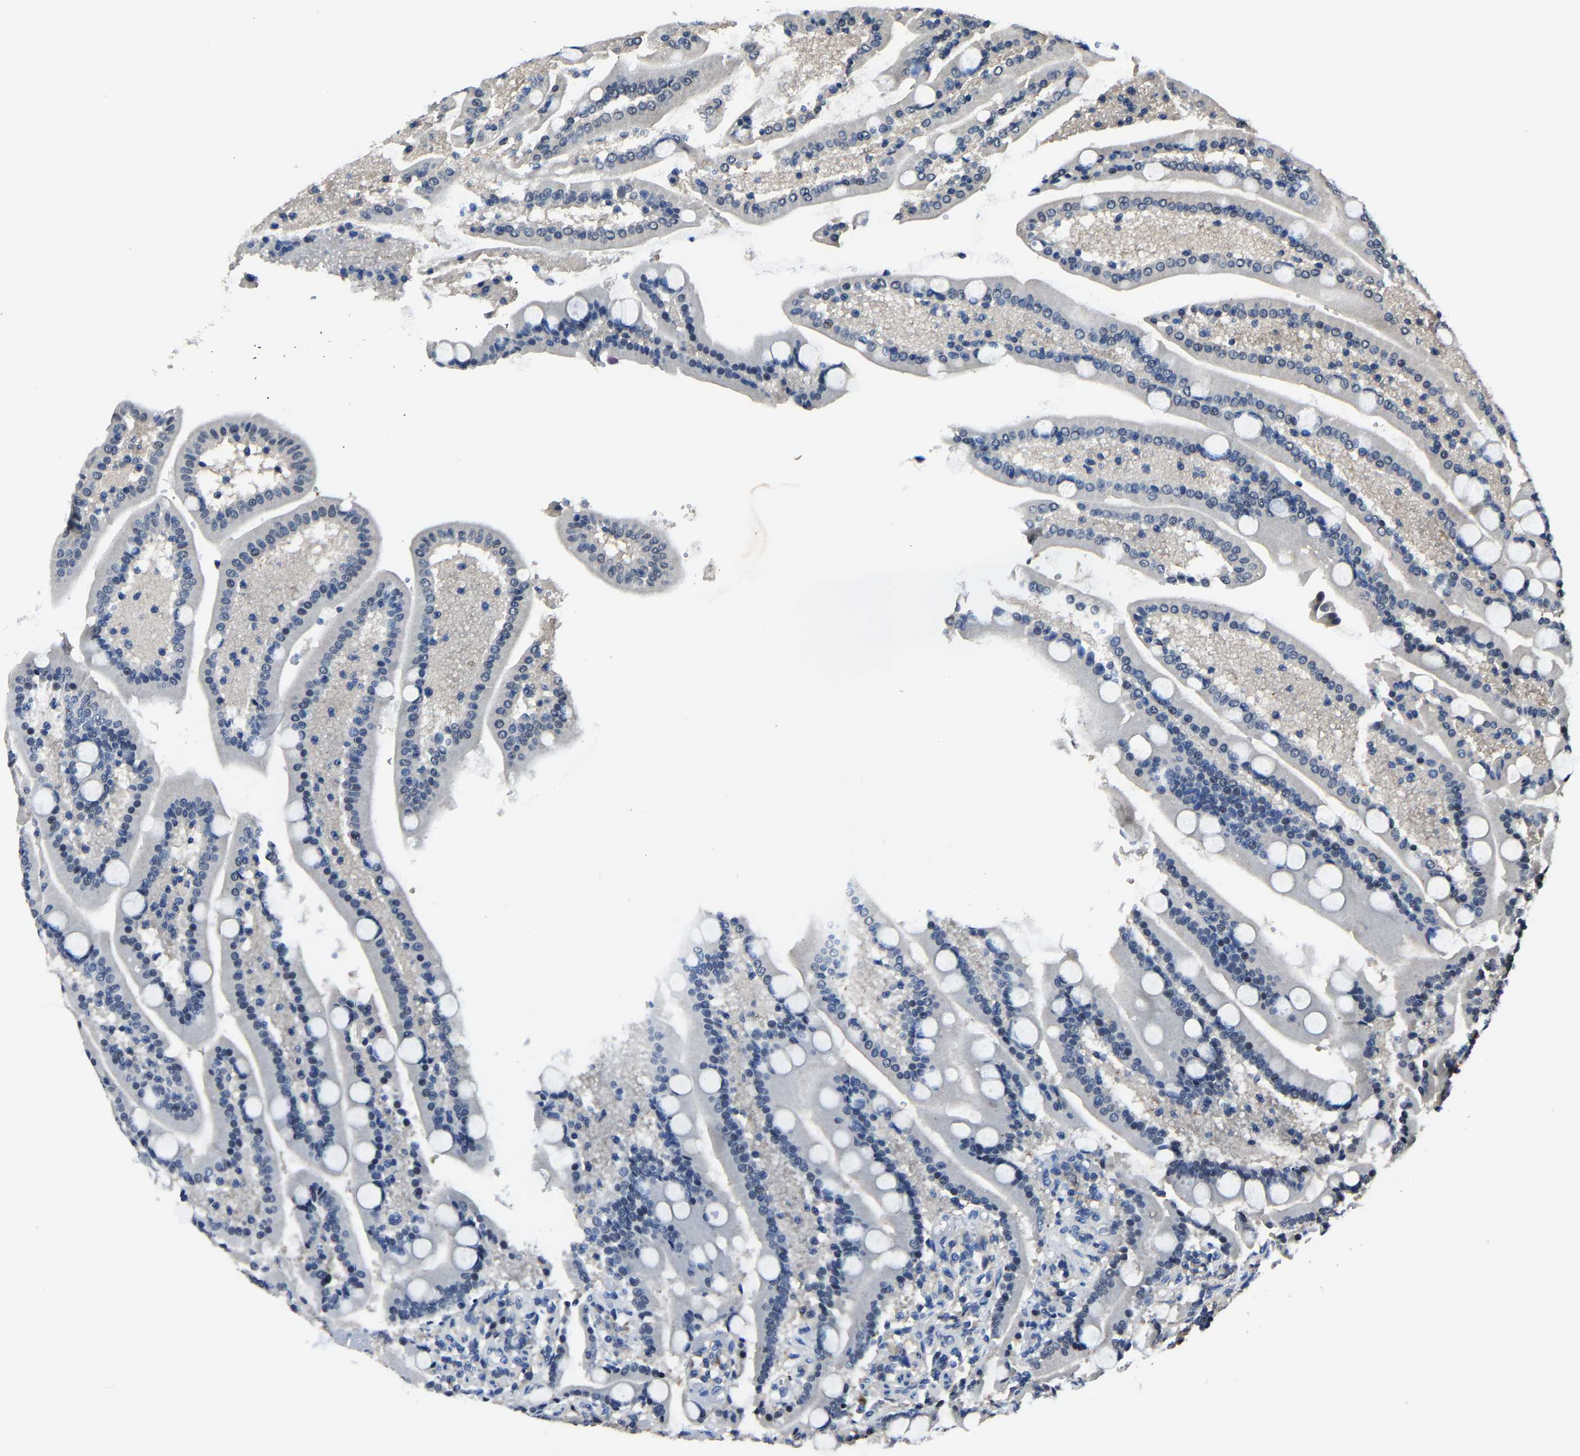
{"staining": {"intensity": "negative", "quantity": "none", "location": "none"}, "tissue": "duodenum", "cell_type": "Glandular cells", "image_type": "normal", "snomed": [{"axis": "morphology", "description": "Normal tissue, NOS"}, {"axis": "topography", "description": "Duodenum"}], "caption": "Unremarkable duodenum was stained to show a protein in brown. There is no significant staining in glandular cells.", "gene": "STRBP", "patient": {"sex": "male", "age": 54}}